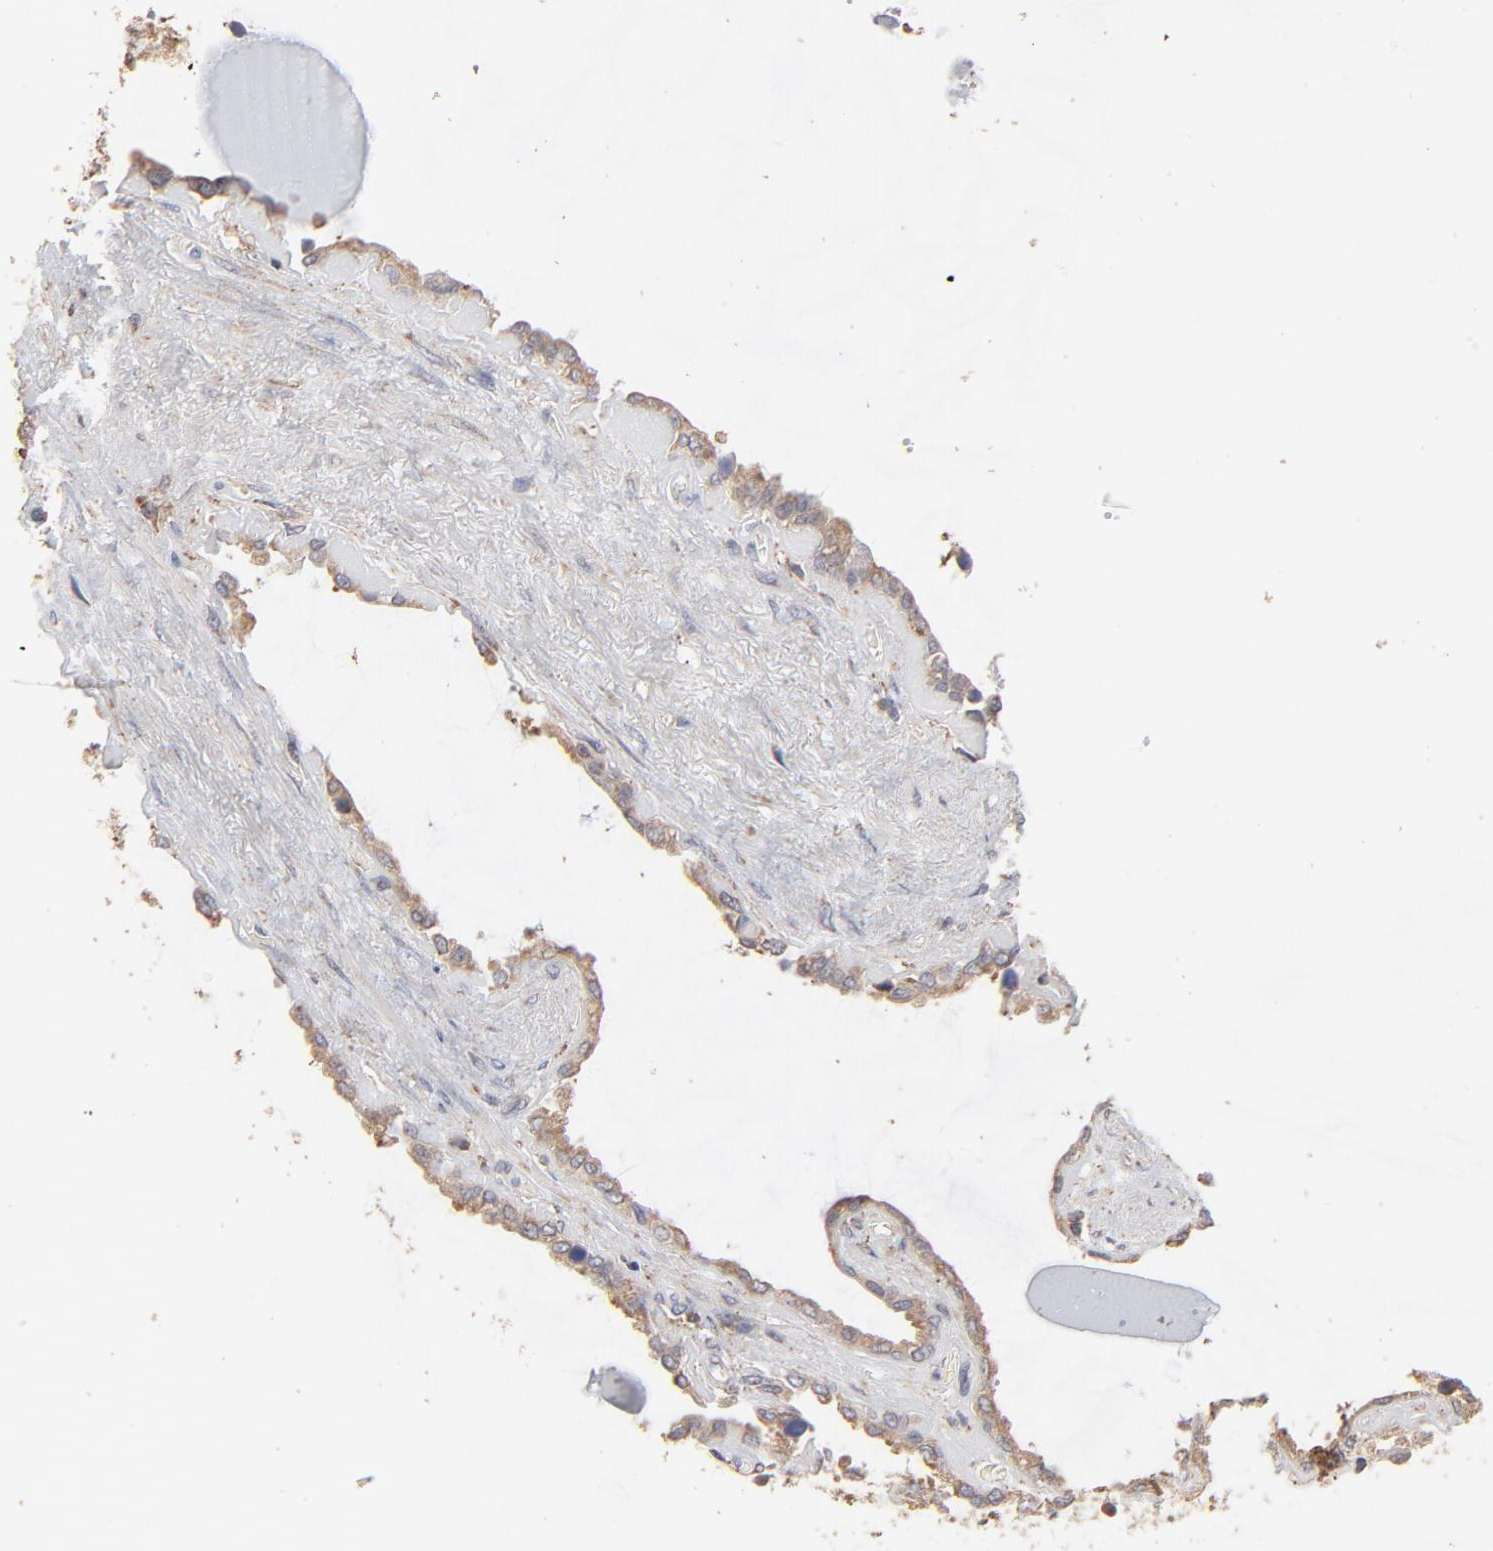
{"staining": {"intensity": "weak", "quantity": "25%-75%", "location": "cytoplasmic/membranous"}, "tissue": "seminal vesicle", "cell_type": "Glandular cells", "image_type": "normal", "snomed": [{"axis": "morphology", "description": "Normal tissue, NOS"}, {"axis": "morphology", "description": "Inflammation, NOS"}, {"axis": "topography", "description": "Urinary bladder"}, {"axis": "topography", "description": "Prostate"}, {"axis": "topography", "description": "Seminal veicle"}], "caption": "Glandular cells exhibit low levels of weak cytoplasmic/membranous expression in approximately 25%-75% of cells in benign seminal vesicle.", "gene": "RNF213", "patient": {"sex": "male", "age": 82}}